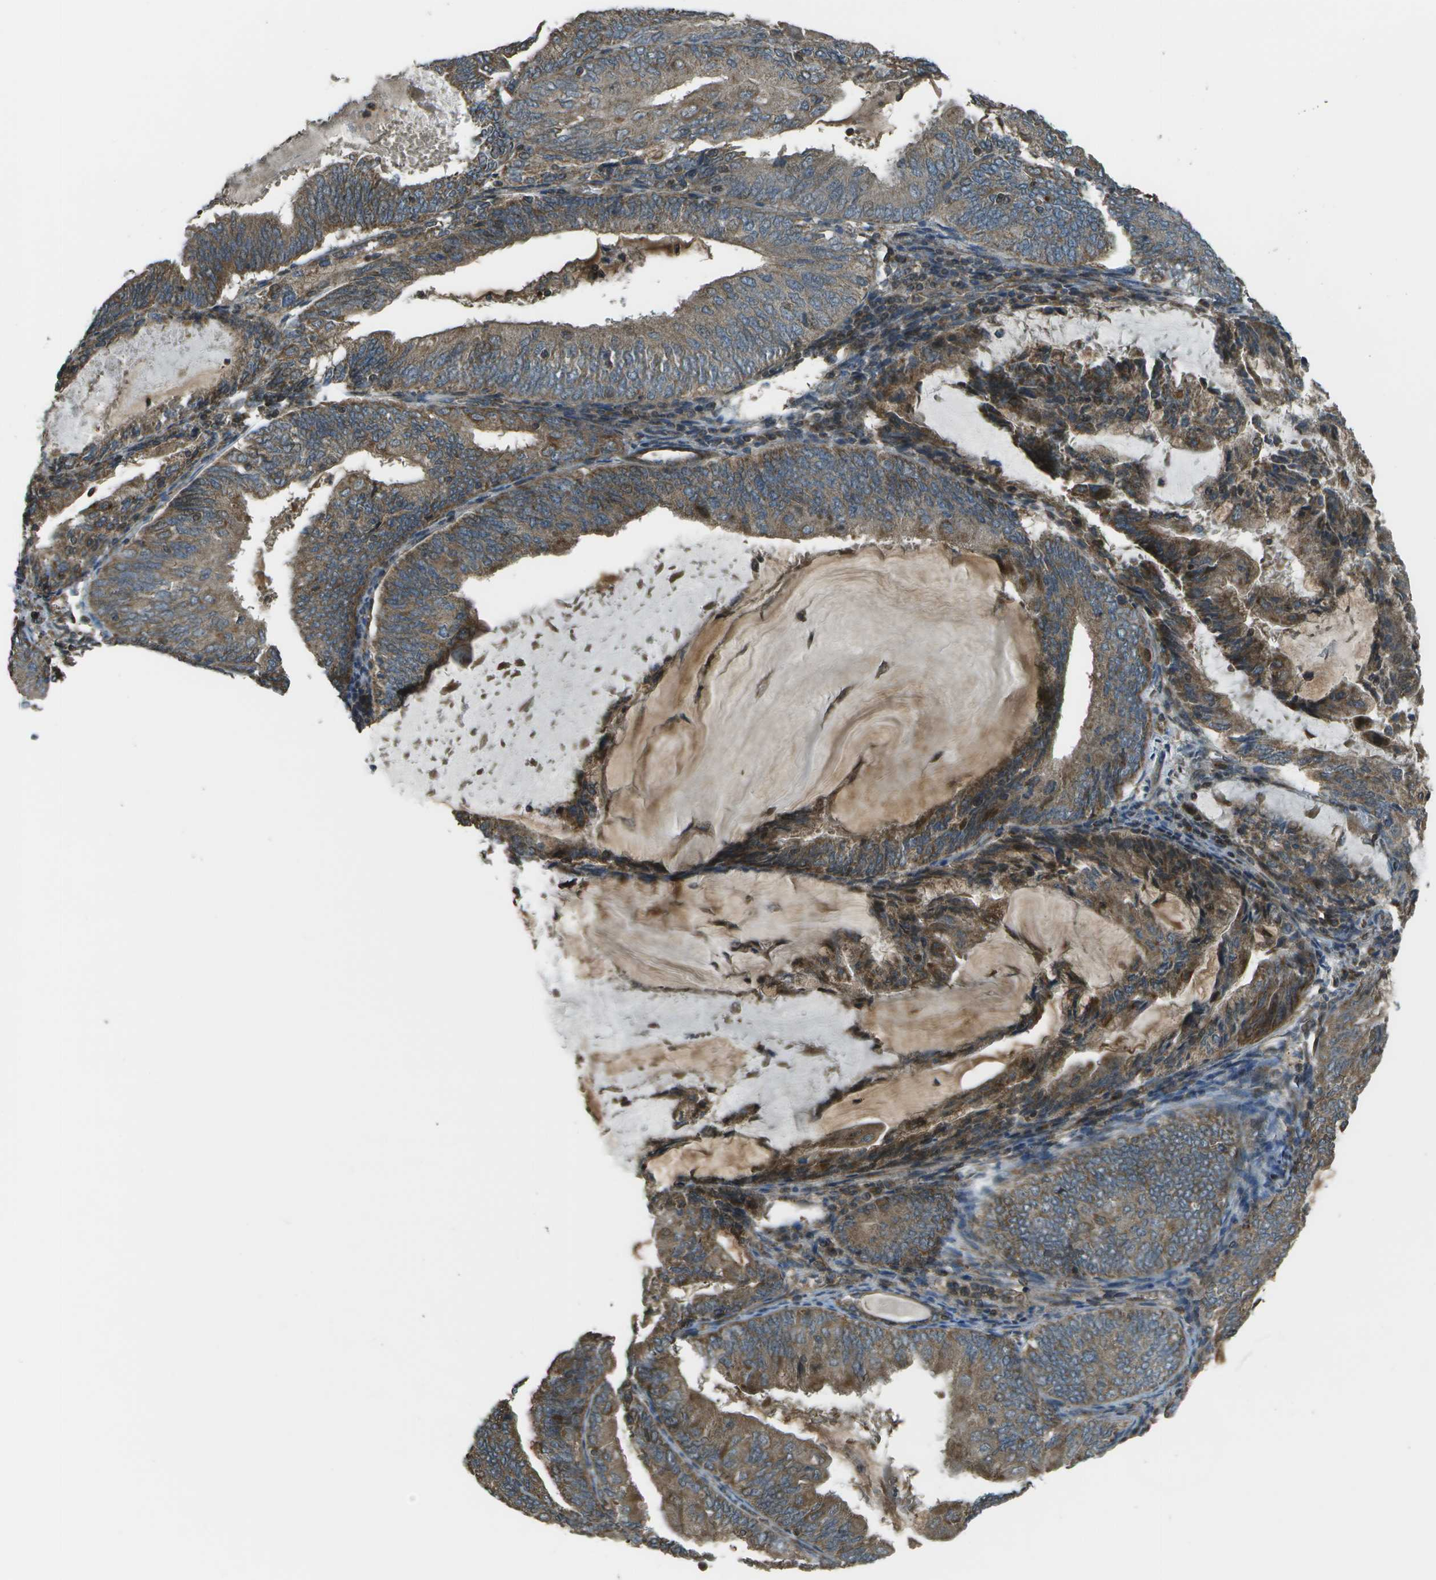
{"staining": {"intensity": "moderate", "quantity": ">75%", "location": "cytoplasmic/membranous"}, "tissue": "endometrial cancer", "cell_type": "Tumor cells", "image_type": "cancer", "snomed": [{"axis": "morphology", "description": "Adenocarcinoma, NOS"}, {"axis": "topography", "description": "Endometrium"}], "caption": "Adenocarcinoma (endometrial) stained with a protein marker displays moderate staining in tumor cells.", "gene": "PLPBP", "patient": {"sex": "female", "age": 81}}